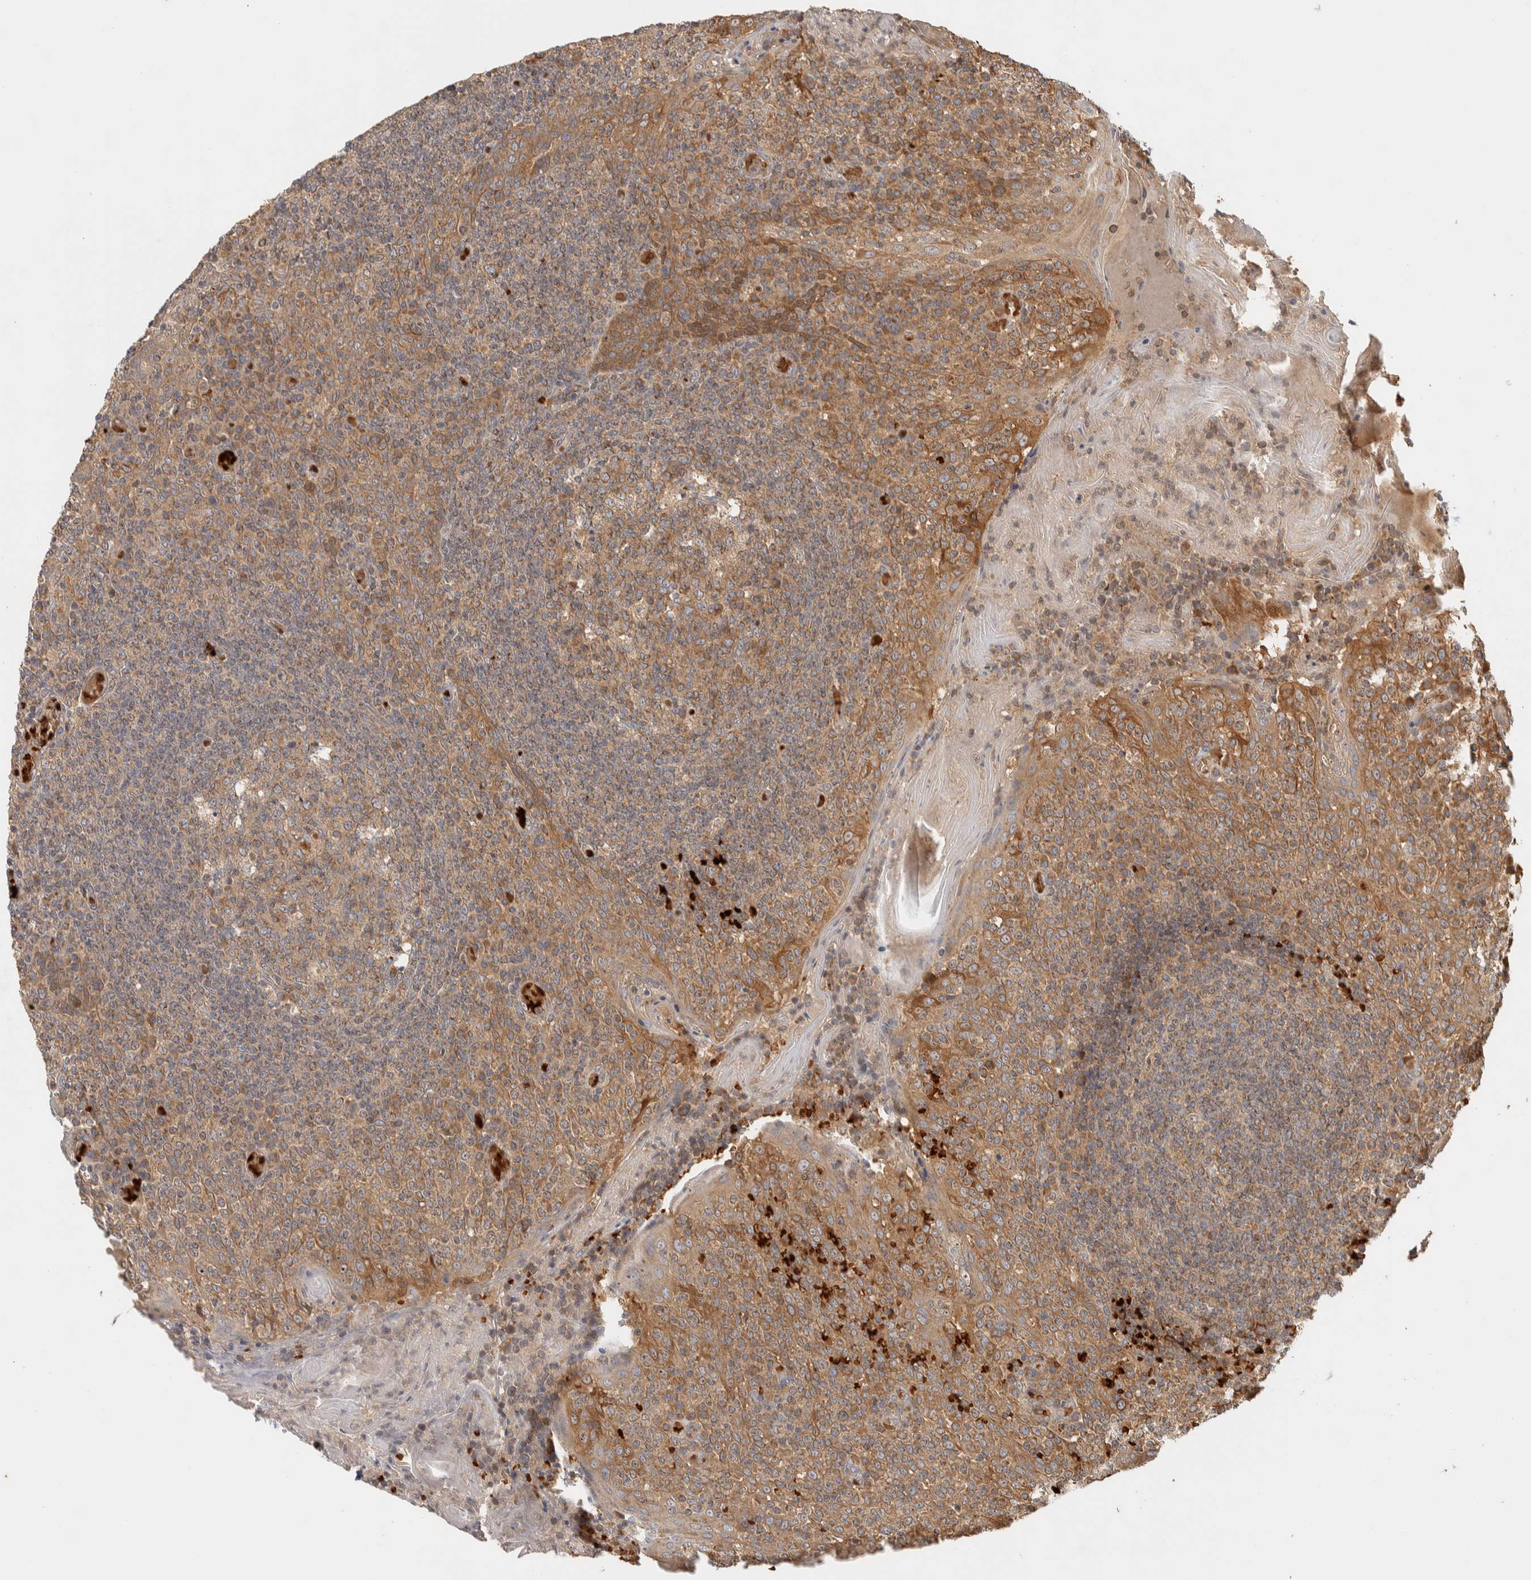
{"staining": {"intensity": "moderate", "quantity": ">75%", "location": "cytoplasmic/membranous"}, "tissue": "tonsil", "cell_type": "Germinal center cells", "image_type": "normal", "snomed": [{"axis": "morphology", "description": "Normal tissue, NOS"}, {"axis": "topography", "description": "Tonsil"}], "caption": "Immunohistochemical staining of unremarkable tonsil shows >75% levels of moderate cytoplasmic/membranous protein positivity in approximately >75% of germinal center cells. The staining was performed using DAB to visualize the protein expression in brown, while the nuclei were stained in blue with hematoxylin (Magnification: 20x).", "gene": "TTI2", "patient": {"sex": "female", "age": 19}}